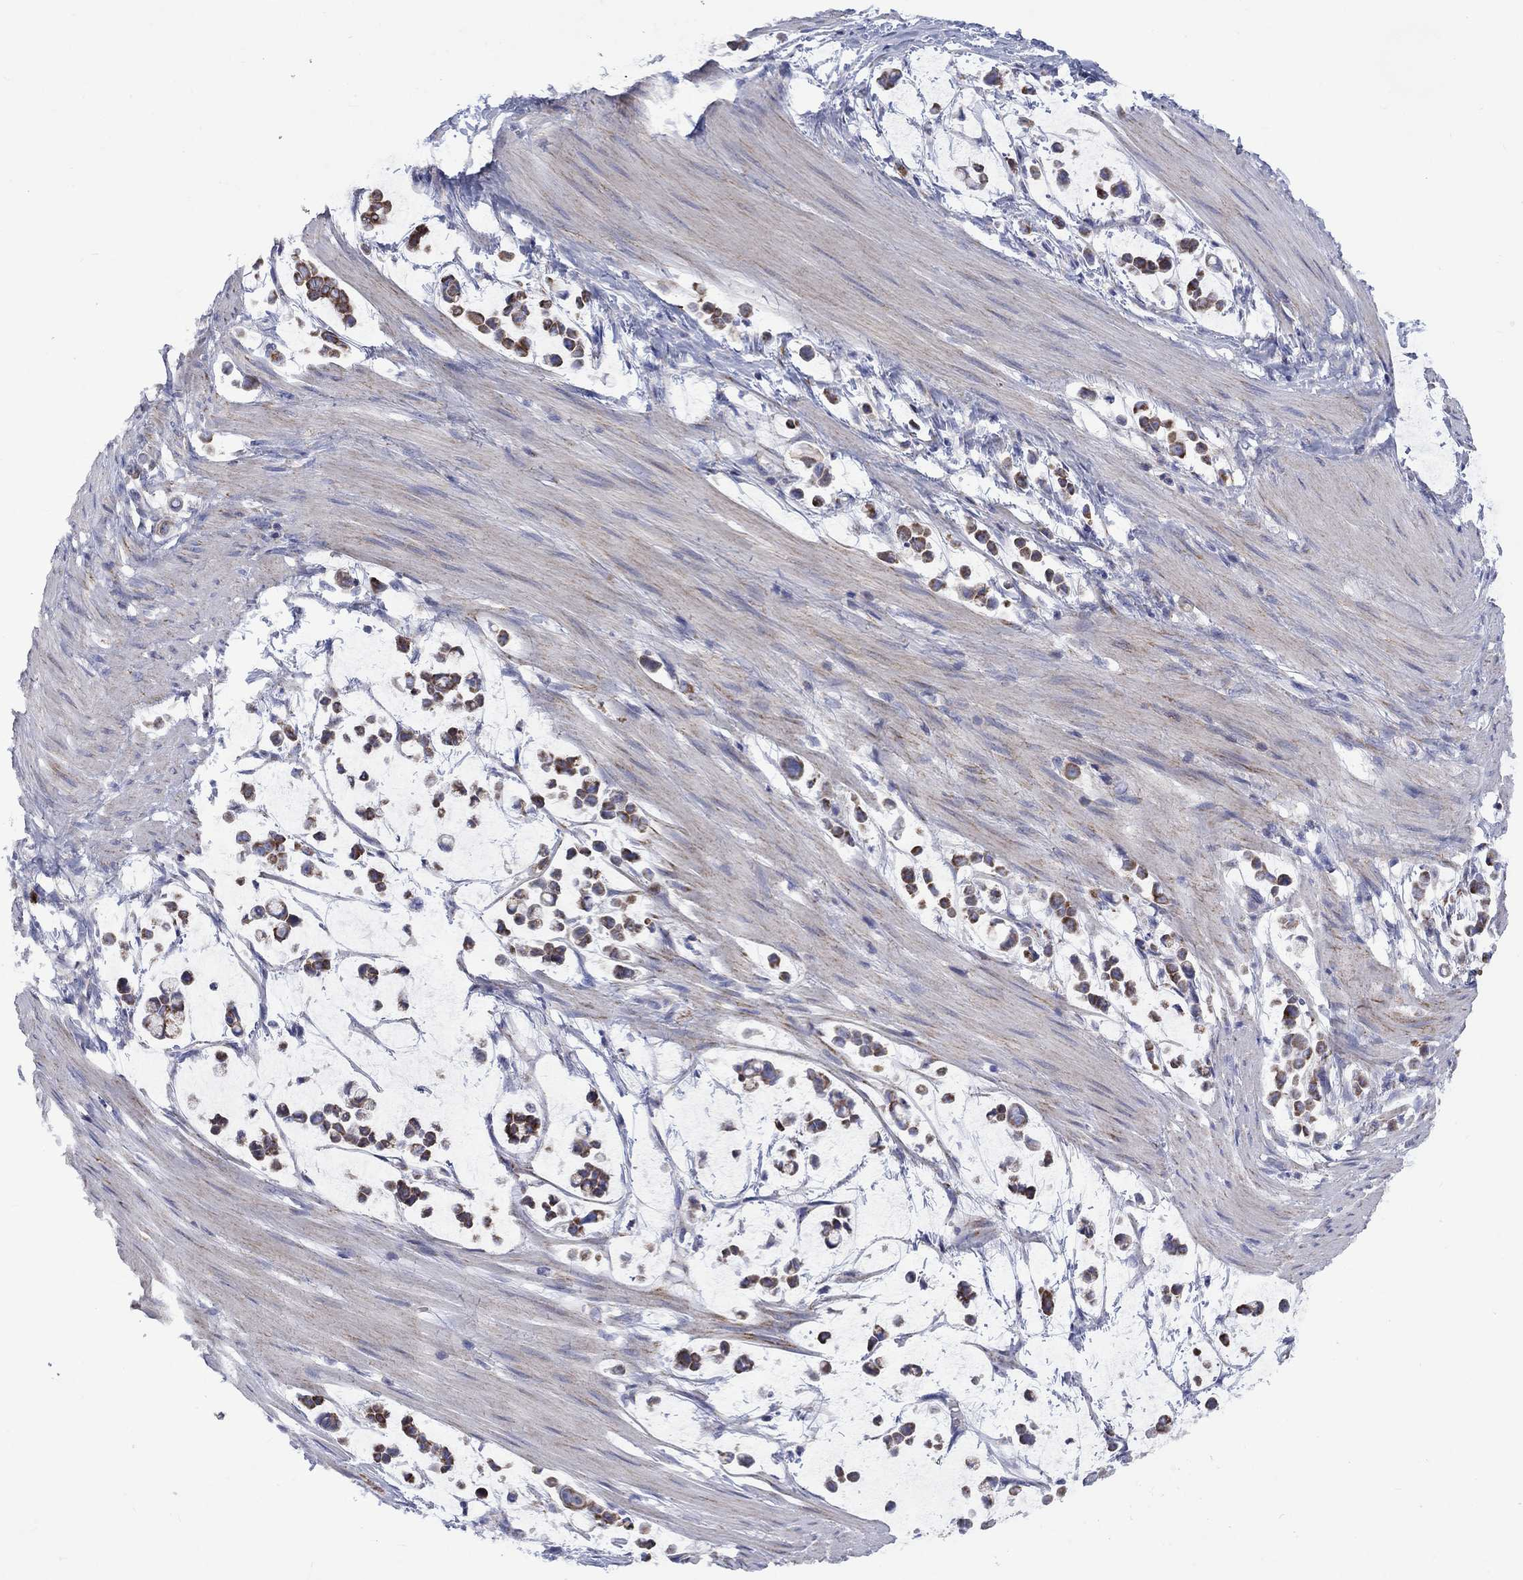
{"staining": {"intensity": "moderate", "quantity": "25%-75%", "location": "cytoplasmic/membranous"}, "tissue": "stomach cancer", "cell_type": "Tumor cells", "image_type": "cancer", "snomed": [{"axis": "morphology", "description": "Adenocarcinoma, NOS"}, {"axis": "topography", "description": "Stomach"}], "caption": "This image shows stomach cancer (adenocarcinoma) stained with immunohistochemistry (IHC) to label a protein in brown. The cytoplasmic/membranous of tumor cells show moderate positivity for the protein. Nuclei are counter-stained blue.", "gene": "CISD1", "patient": {"sex": "male", "age": 82}}